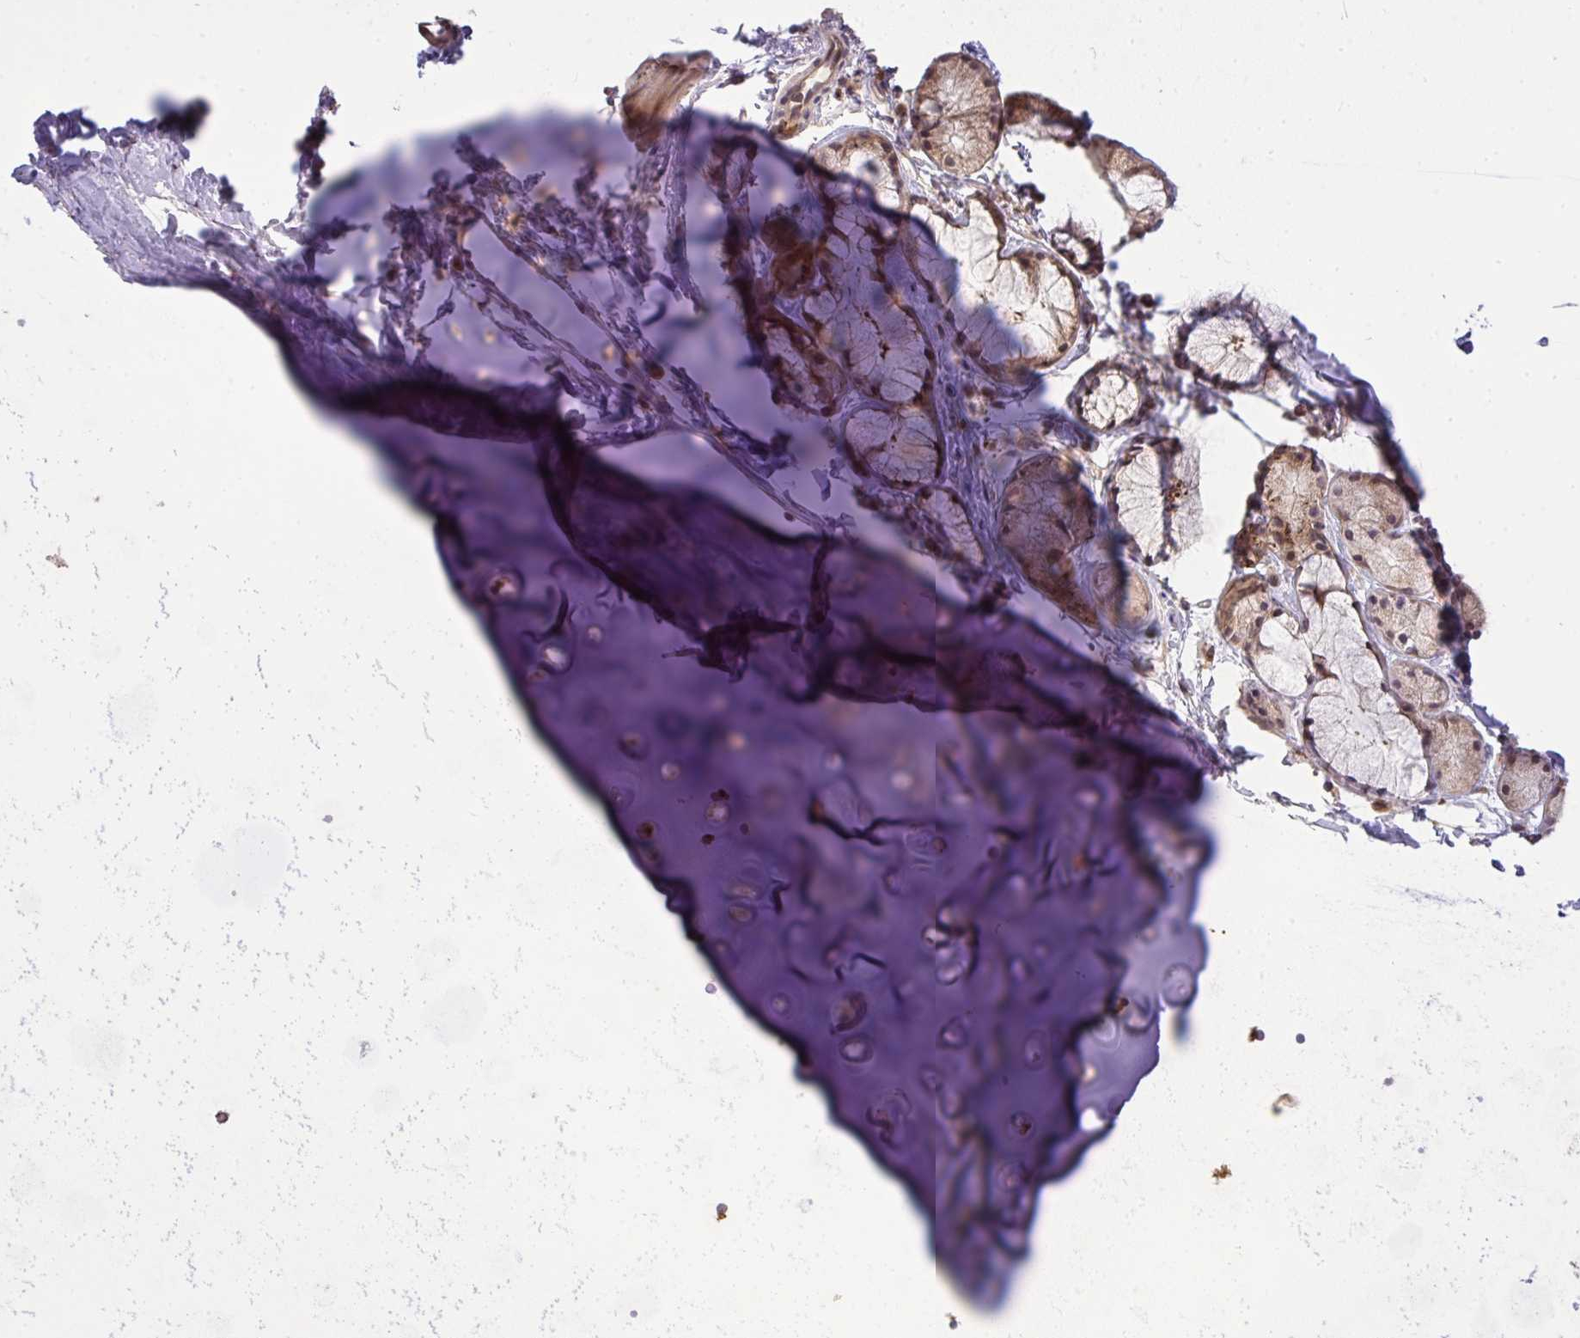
{"staining": {"intensity": "negative", "quantity": "none", "location": "none"}, "tissue": "adipose tissue", "cell_type": "Adipocytes", "image_type": "normal", "snomed": [{"axis": "morphology", "description": "Normal tissue, NOS"}, {"axis": "morphology", "description": "Degeneration, NOS"}, {"axis": "topography", "description": "Cartilage tissue"}, {"axis": "topography", "description": "Lung"}], "caption": "Adipose tissue was stained to show a protein in brown. There is no significant expression in adipocytes. The staining was performed using DAB (3,3'-diaminobenzidine) to visualize the protein expression in brown, while the nuclei were stained in blue with hematoxylin (Magnification: 20x).", "gene": "SLC9A6", "patient": {"sex": "female", "age": 61}}